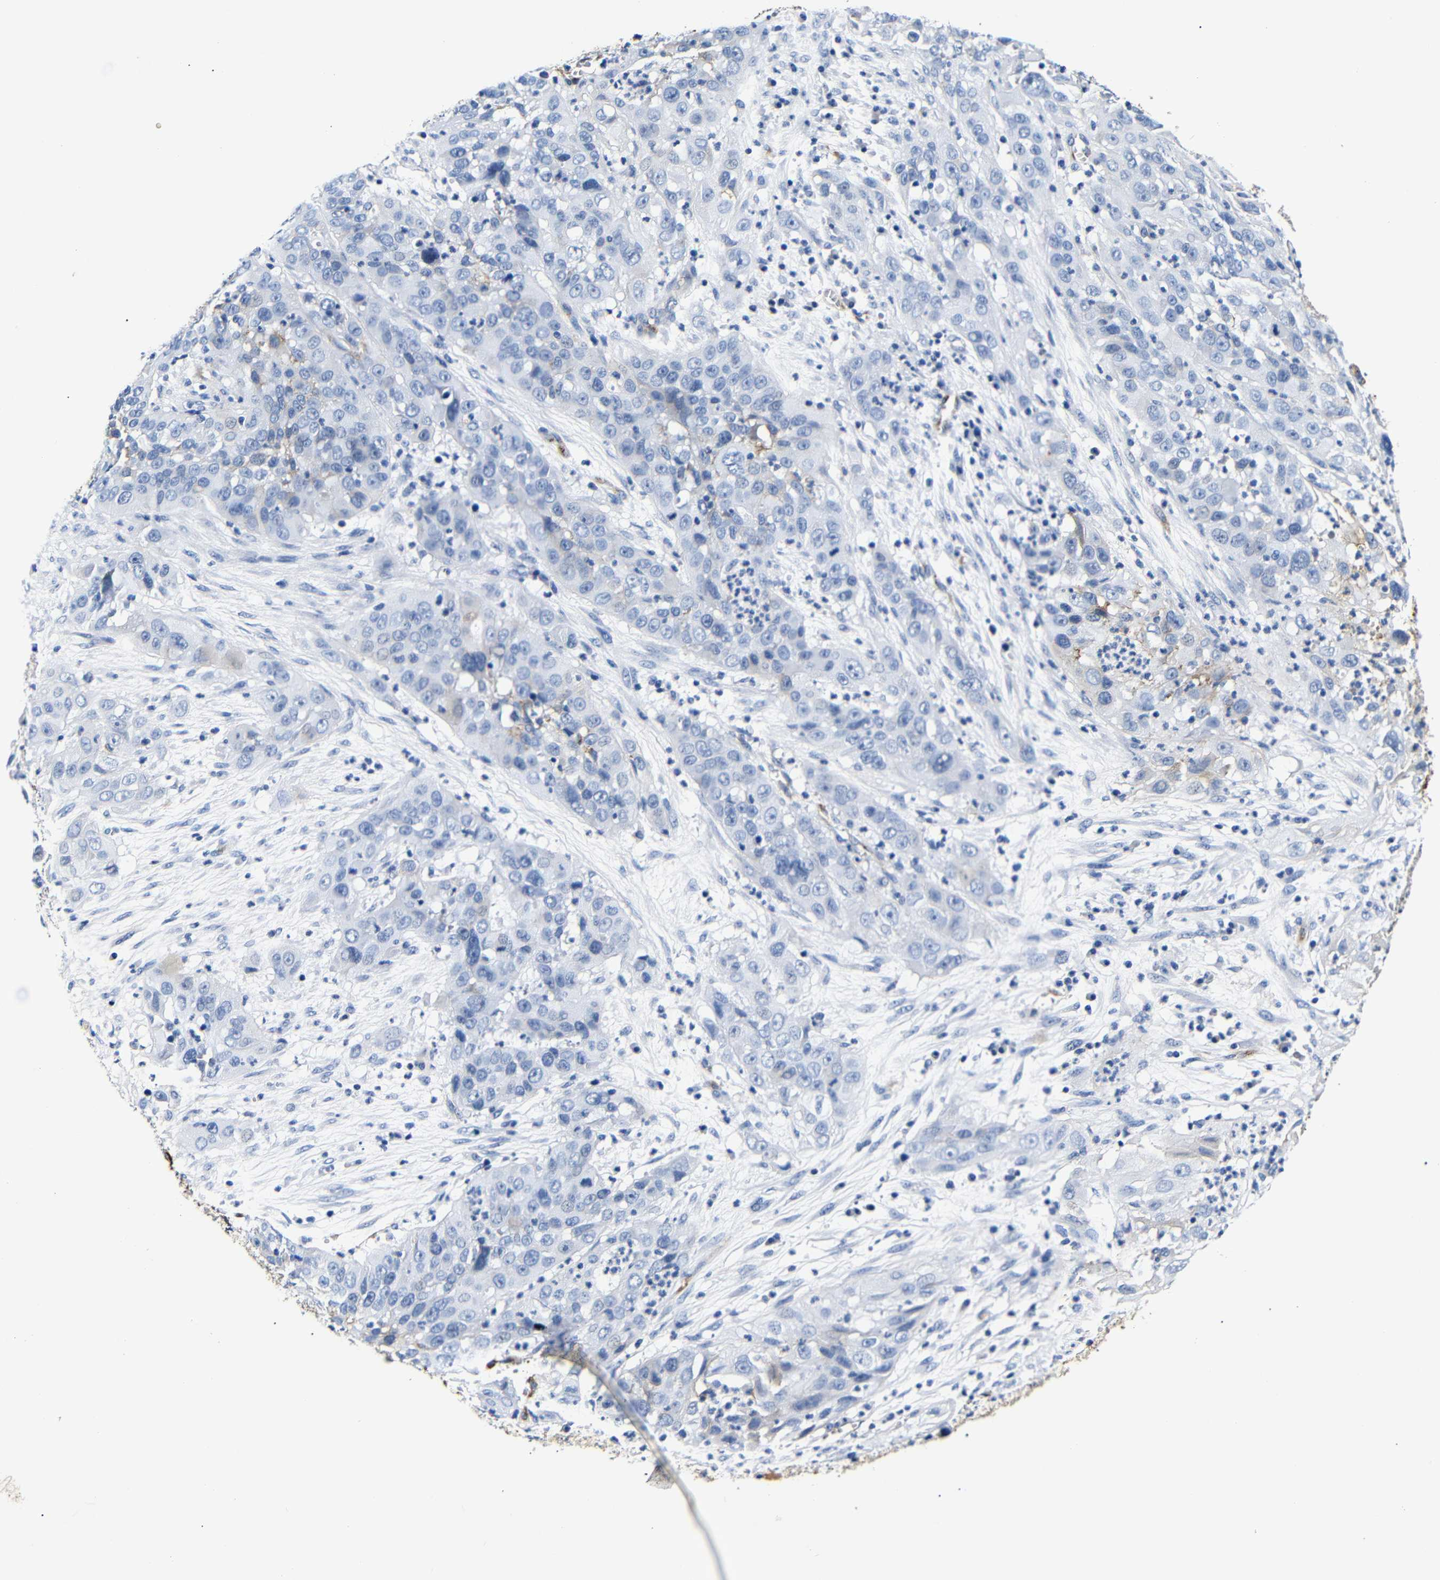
{"staining": {"intensity": "negative", "quantity": "none", "location": "none"}, "tissue": "cervical cancer", "cell_type": "Tumor cells", "image_type": "cancer", "snomed": [{"axis": "morphology", "description": "Squamous cell carcinoma, NOS"}, {"axis": "topography", "description": "Cervix"}], "caption": "Squamous cell carcinoma (cervical) stained for a protein using immunohistochemistry exhibits no staining tumor cells.", "gene": "MUC4", "patient": {"sex": "female", "age": 32}}